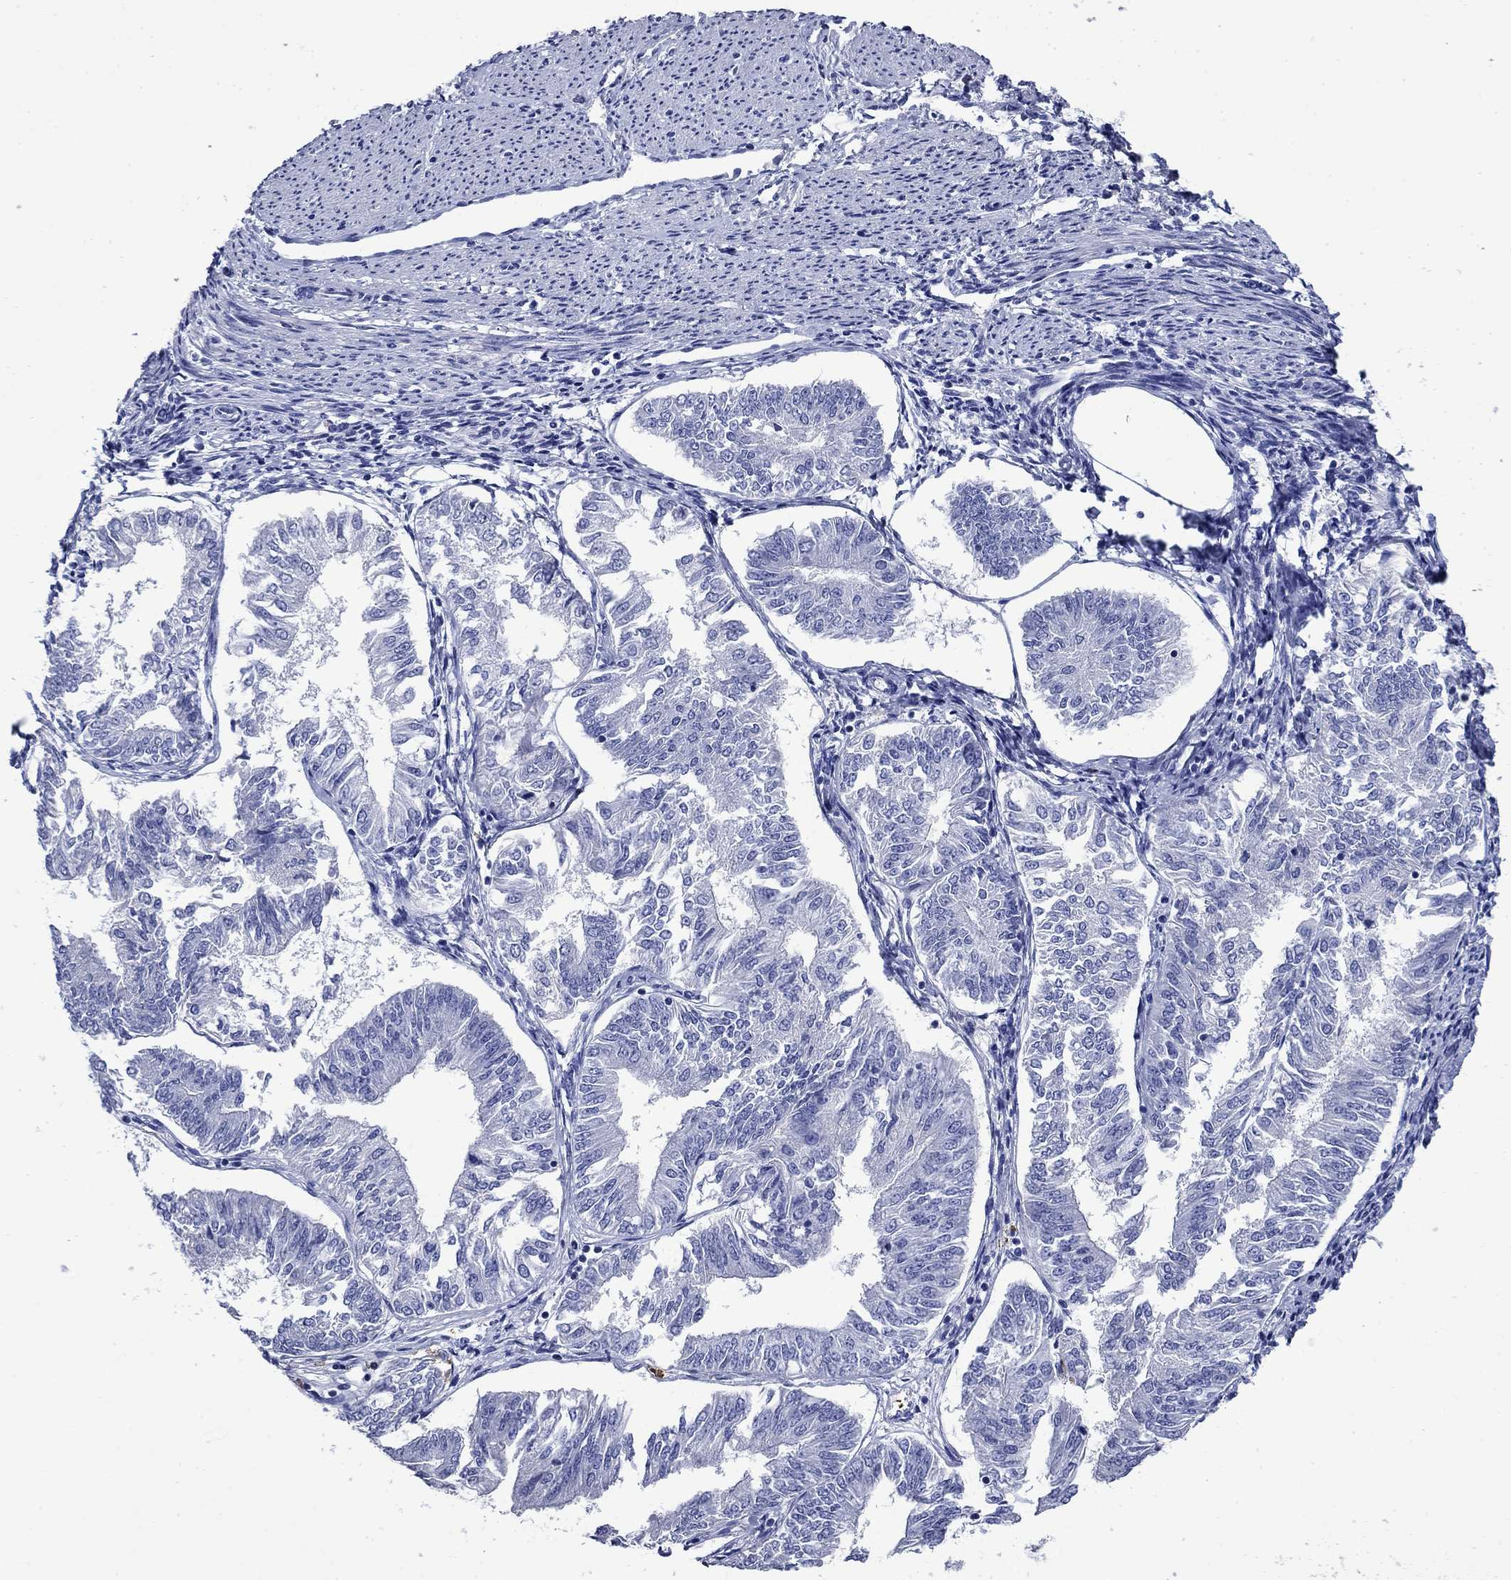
{"staining": {"intensity": "negative", "quantity": "none", "location": "none"}, "tissue": "endometrial cancer", "cell_type": "Tumor cells", "image_type": "cancer", "snomed": [{"axis": "morphology", "description": "Adenocarcinoma, NOS"}, {"axis": "topography", "description": "Endometrium"}], "caption": "Immunohistochemistry (IHC) image of adenocarcinoma (endometrial) stained for a protein (brown), which exhibits no positivity in tumor cells.", "gene": "TFR2", "patient": {"sex": "female", "age": 58}}